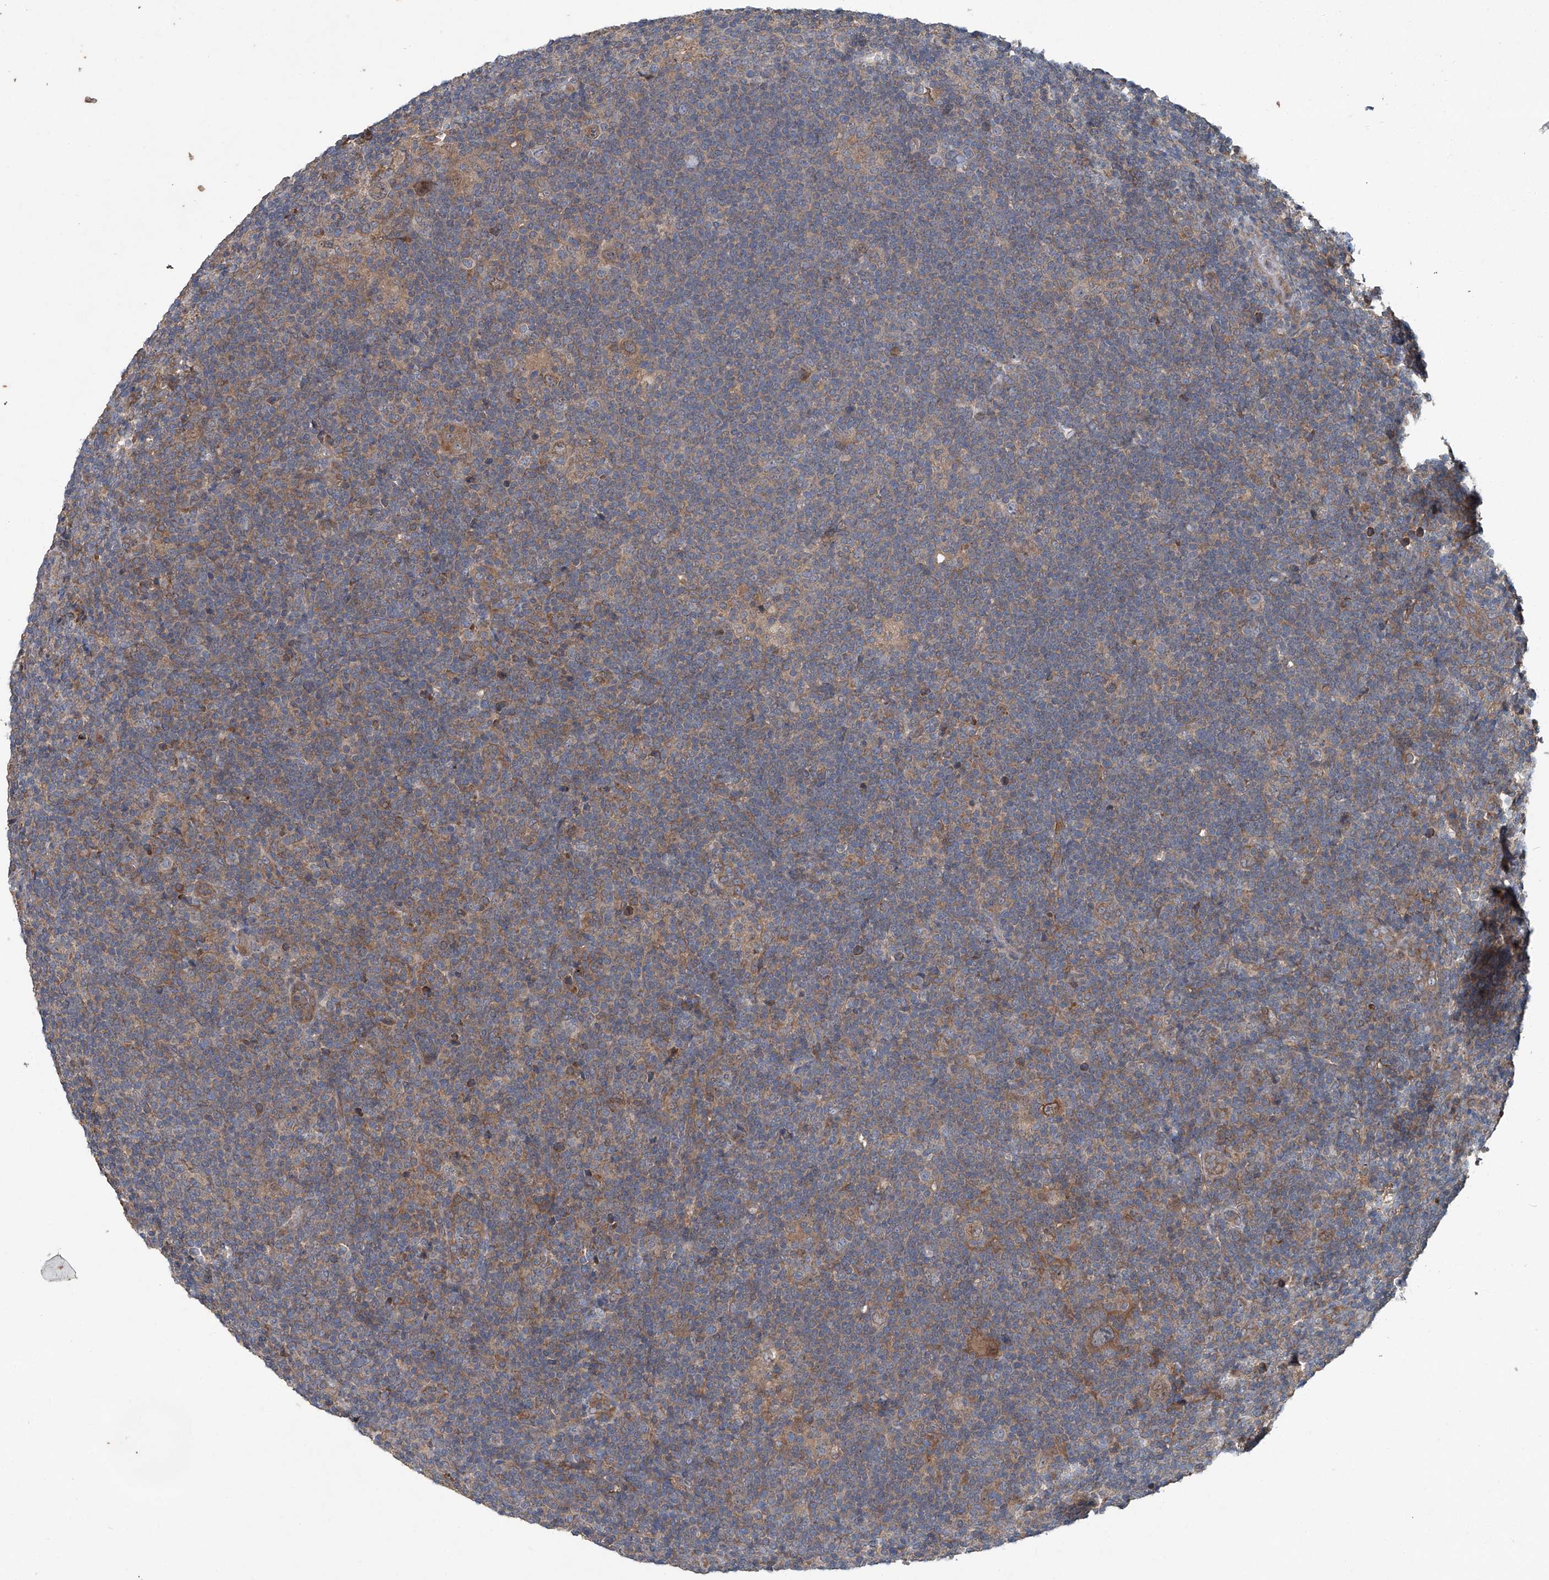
{"staining": {"intensity": "strong", "quantity": ">75%", "location": "cytoplasmic/membranous"}, "tissue": "lymphoma", "cell_type": "Tumor cells", "image_type": "cancer", "snomed": [{"axis": "morphology", "description": "Hodgkin's disease, NOS"}, {"axis": "topography", "description": "Lymph node"}], "caption": "About >75% of tumor cells in Hodgkin's disease display strong cytoplasmic/membranous protein expression as visualized by brown immunohistochemical staining.", "gene": "ANKRD34A", "patient": {"sex": "female", "age": 57}}